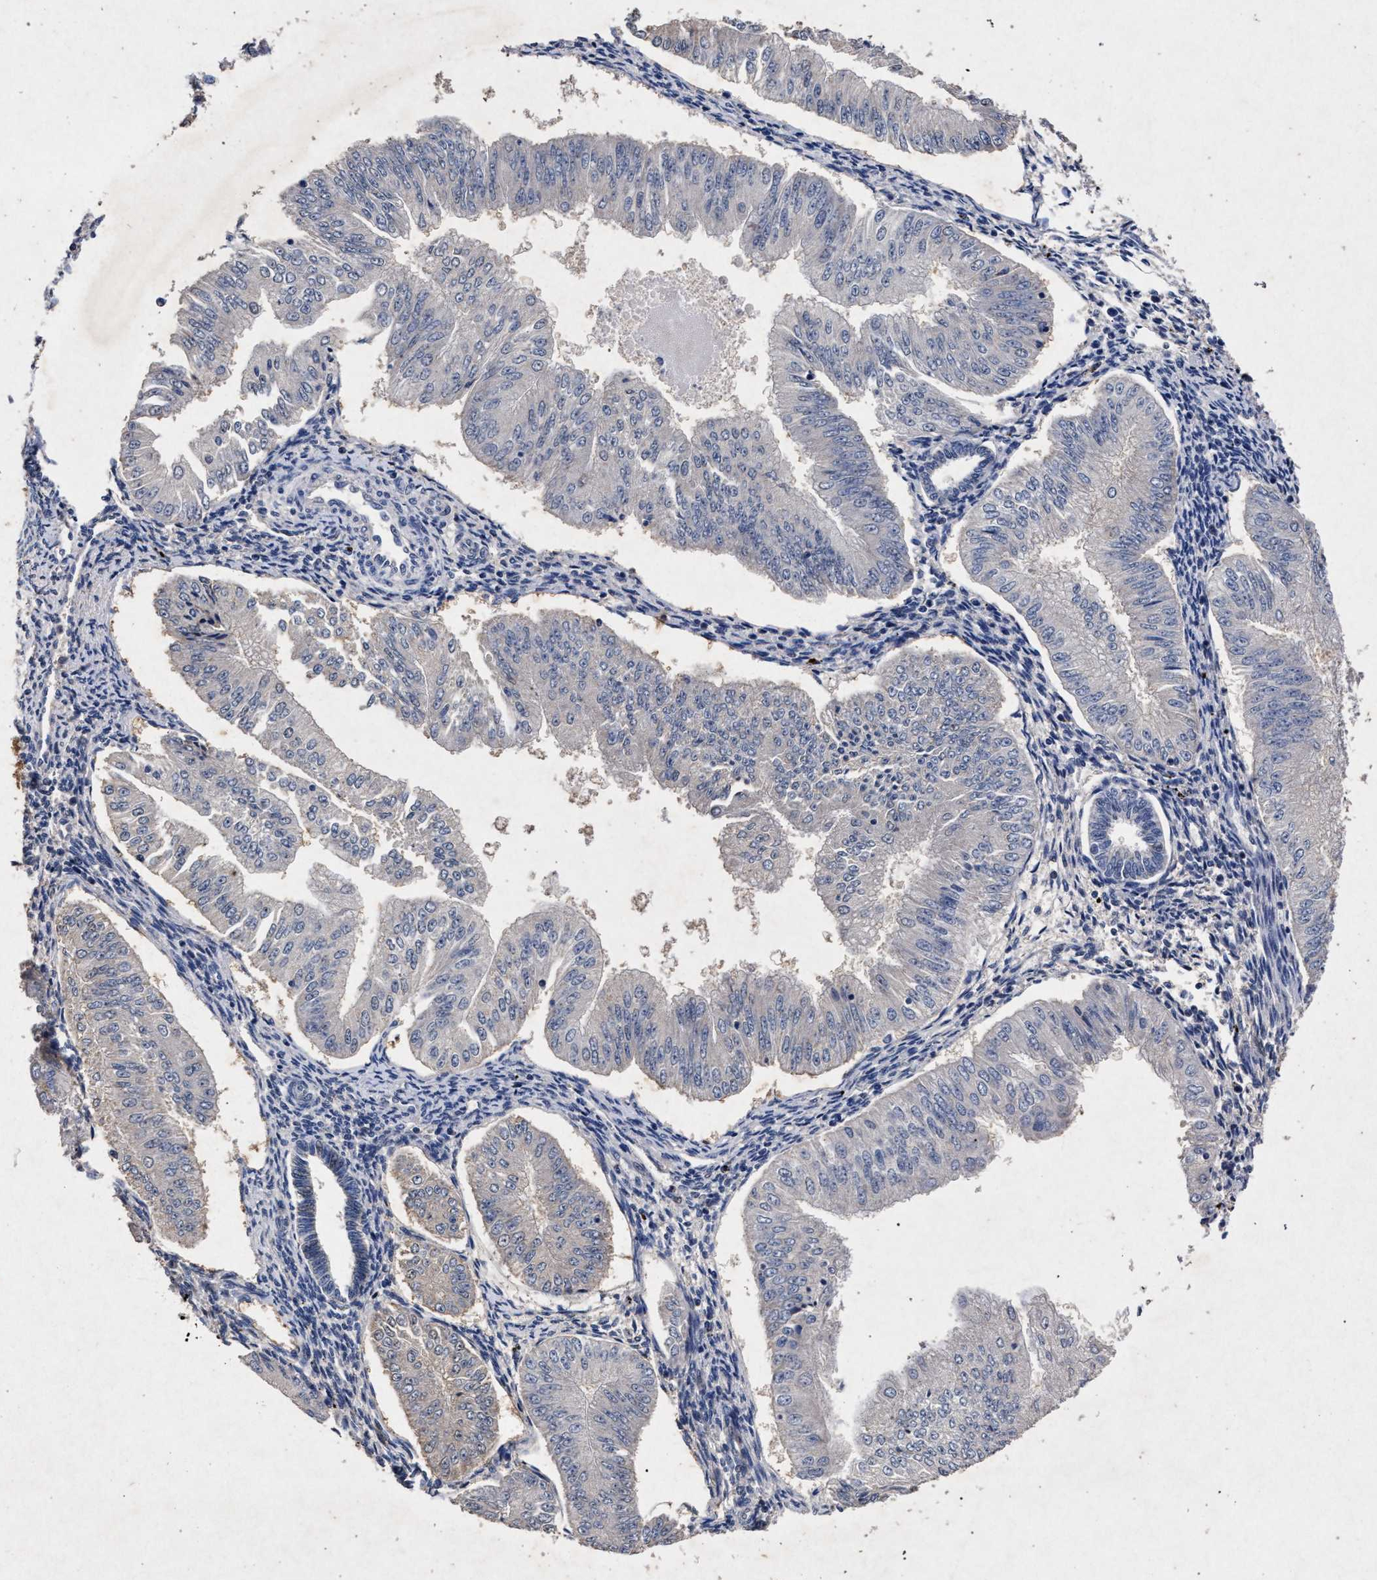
{"staining": {"intensity": "negative", "quantity": "none", "location": "none"}, "tissue": "endometrial cancer", "cell_type": "Tumor cells", "image_type": "cancer", "snomed": [{"axis": "morphology", "description": "Normal tissue, NOS"}, {"axis": "morphology", "description": "Adenocarcinoma, NOS"}, {"axis": "topography", "description": "Endometrium"}], "caption": "This is an immunohistochemistry image of endometrial cancer. There is no positivity in tumor cells.", "gene": "ATP1A2", "patient": {"sex": "female", "age": 53}}